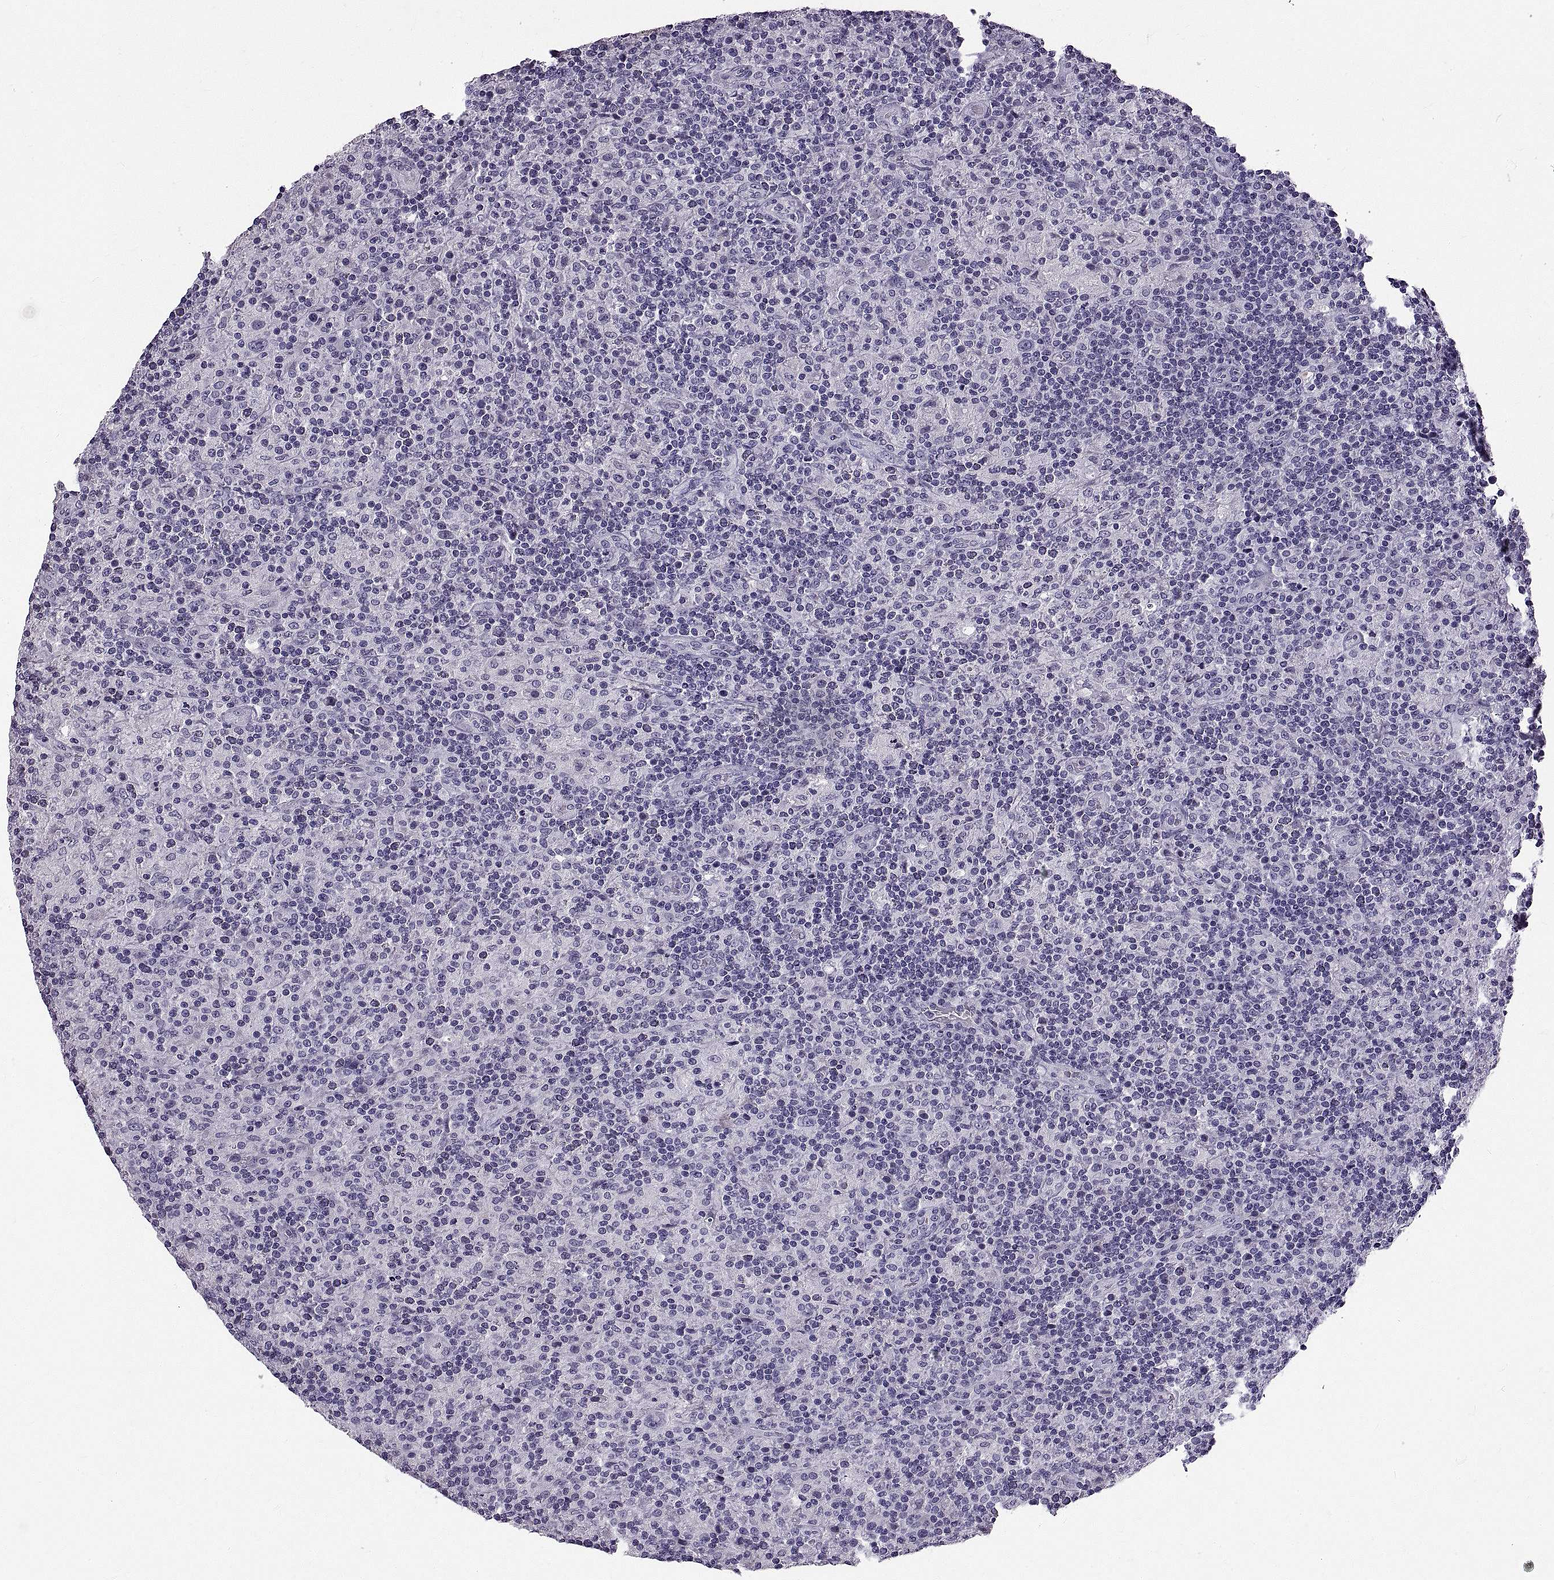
{"staining": {"intensity": "negative", "quantity": "none", "location": "none"}, "tissue": "lymphoma", "cell_type": "Tumor cells", "image_type": "cancer", "snomed": [{"axis": "morphology", "description": "Hodgkin's disease, NOS"}, {"axis": "topography", "description": "Lymph node"}], "caption": "Tumor cells are negative for brown protein staining in lymphoma.", "gene": "WFDC8", "patient": {"sex": "male", "age": 70}}